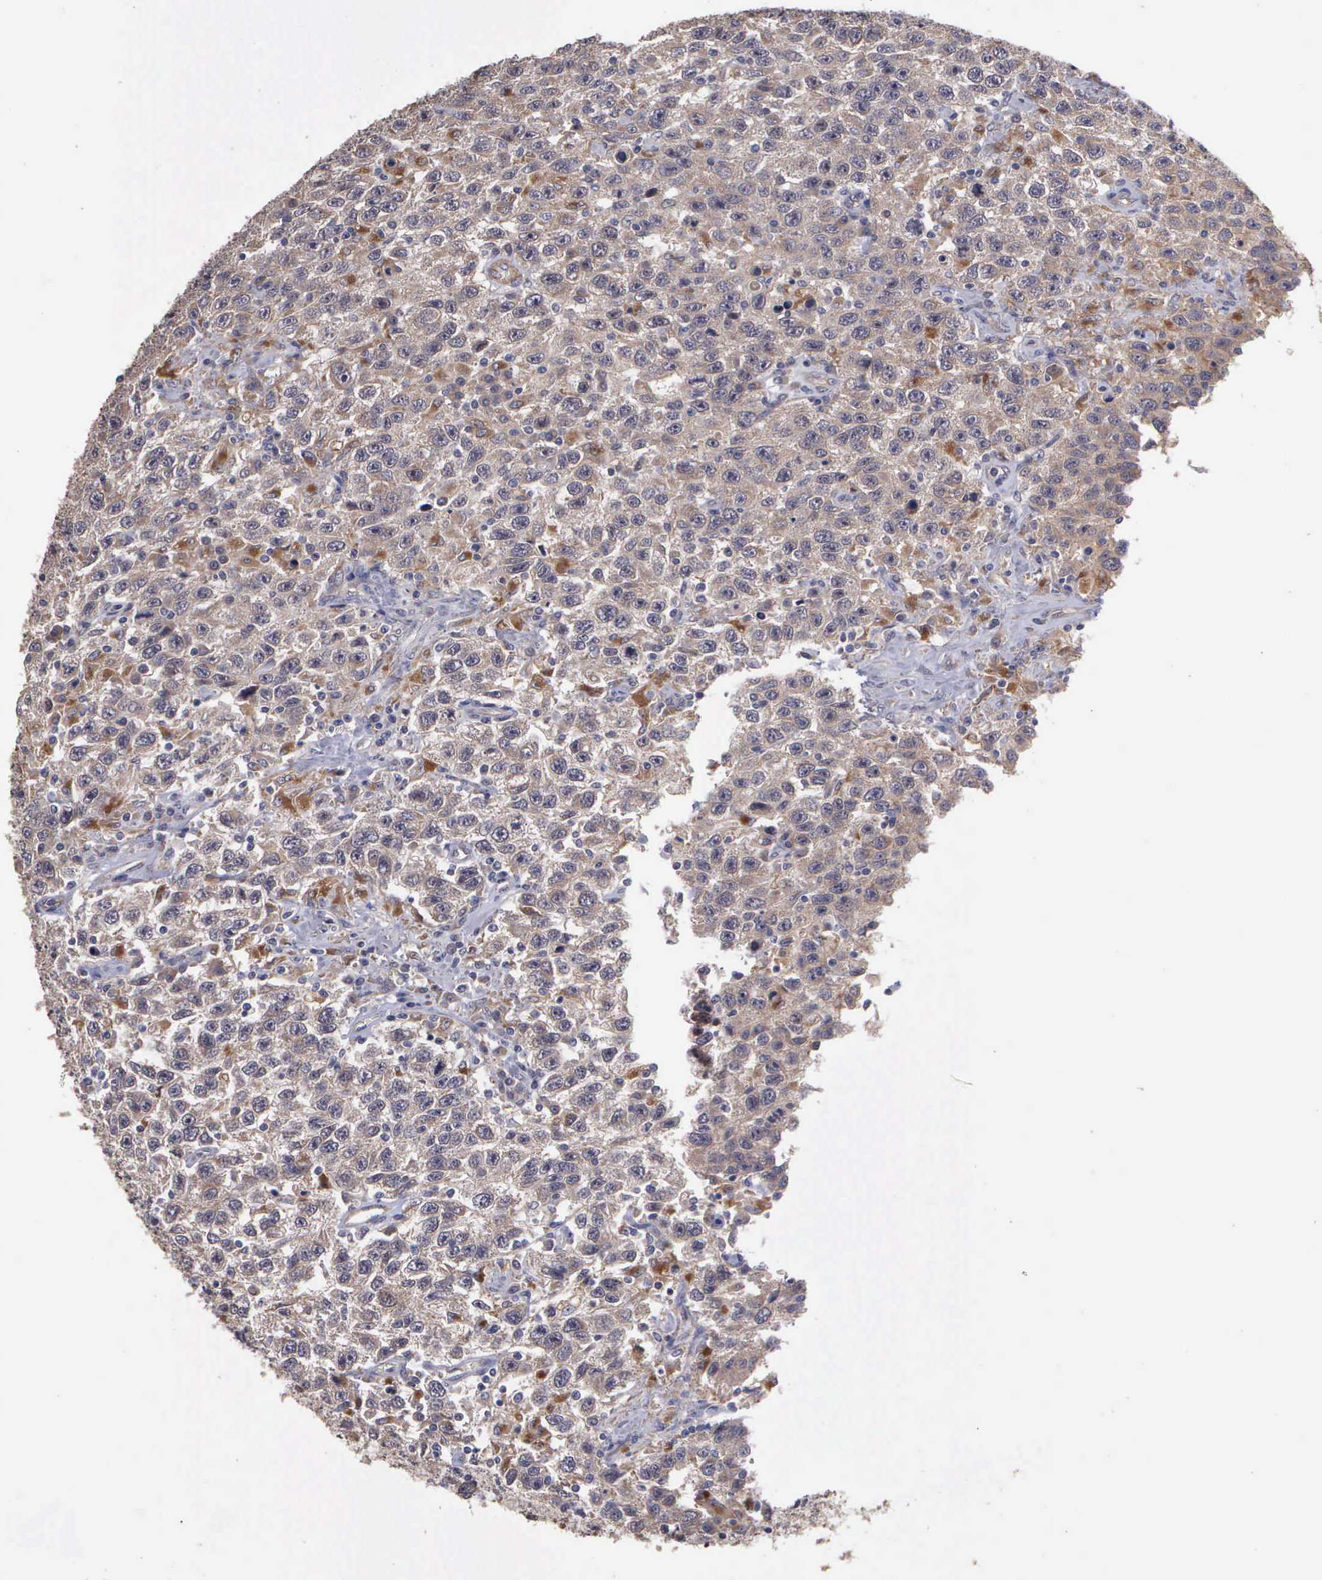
{"staining": {"intensity": "weak", "quantity": ">75%", "location": "cytoplasmic/membranous"}, "tissue": "testis cancer", "cell_type": "Tumor cells", "image_type": "cancer", "snomed": [{"axis": "morphology", "description": "Seminoma, NOS"}, {"axis": "topography", "description": "Testis"}], "caption": "Weak cytoplasmic/membranous expression for a protein is identified in approximately >75% of tumor cells of testis cancer (seminoma) using IHC.", "gene": "RTL10", "patient": {"sex": "male", "age": 41}}